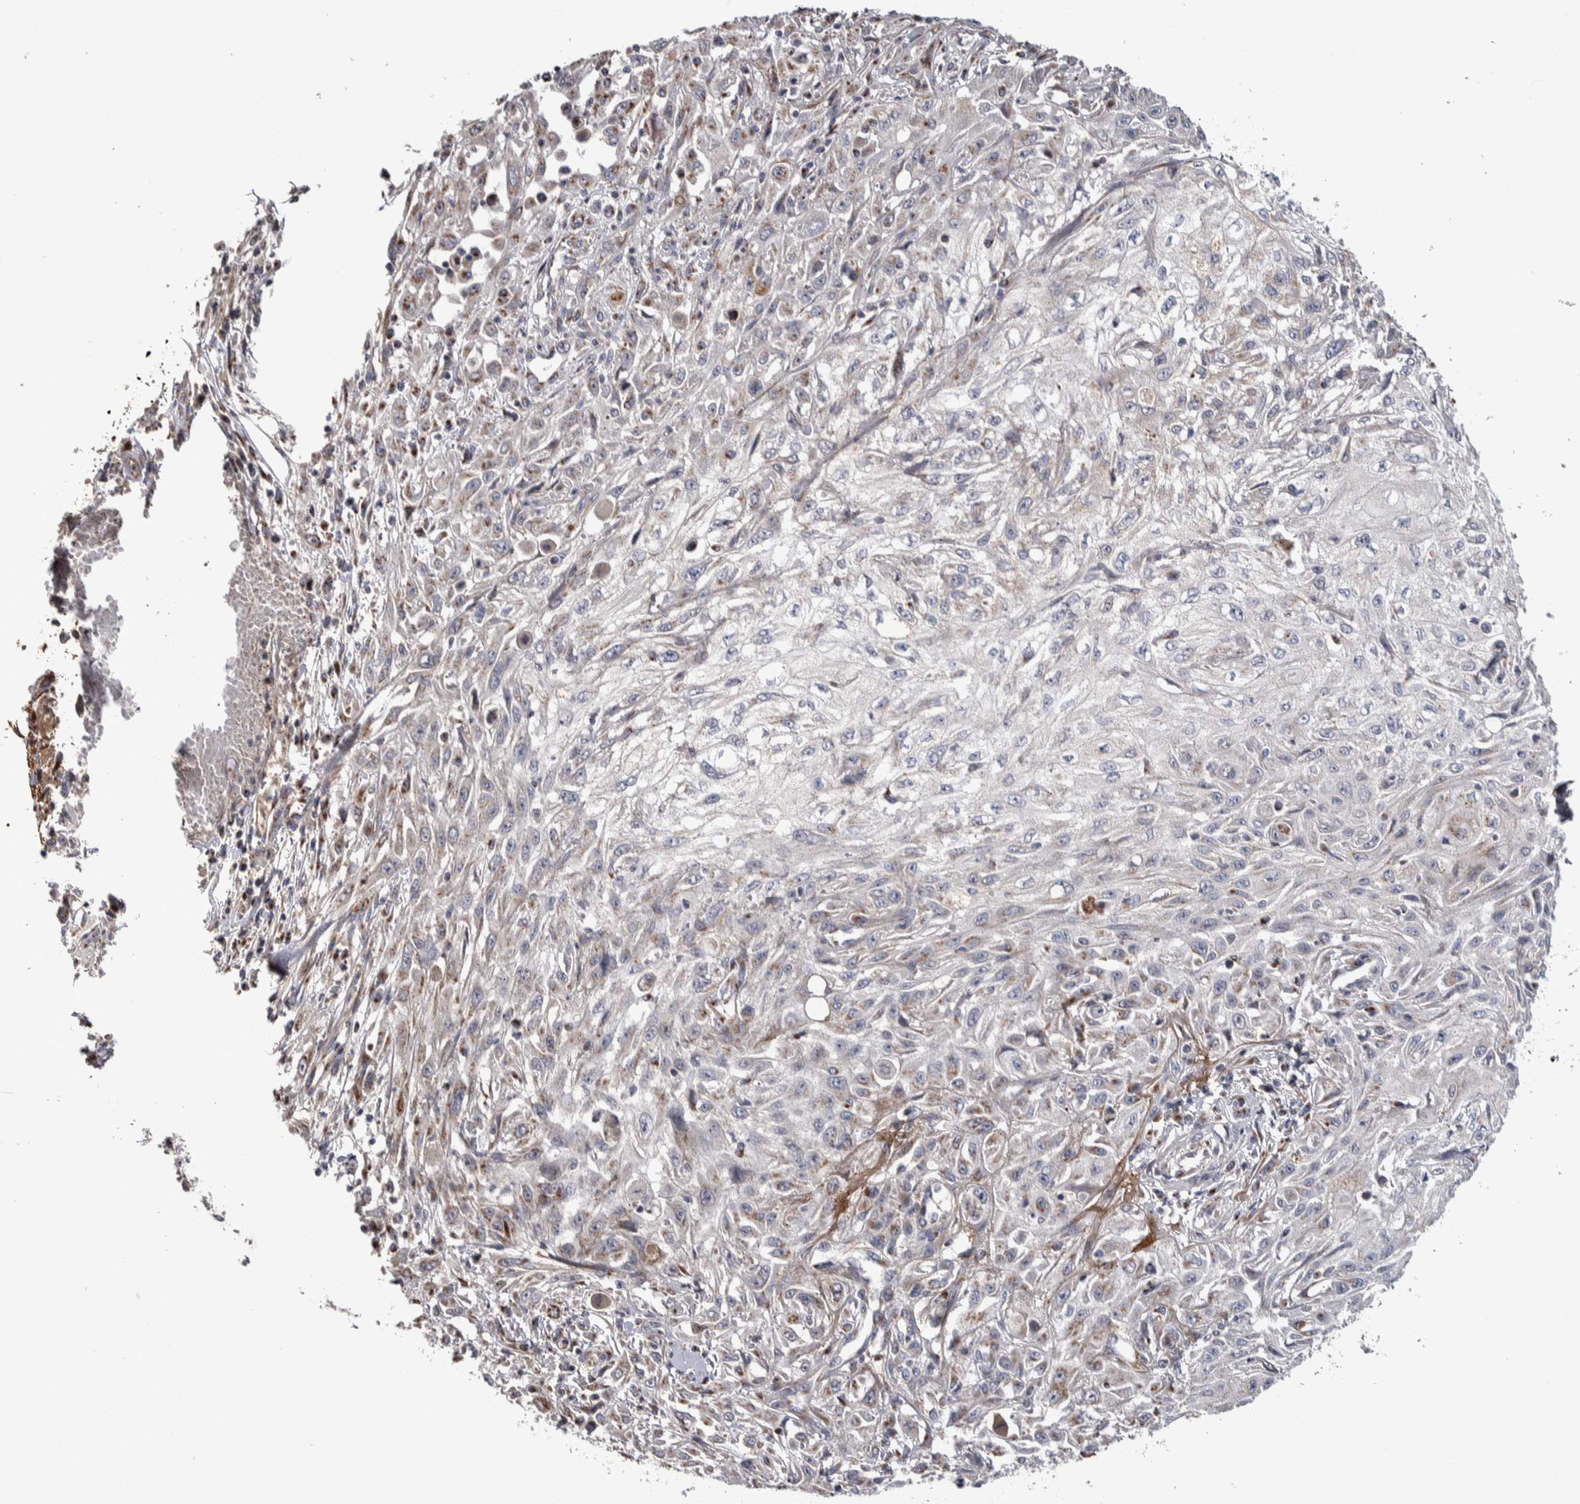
{"staining": {"intensity": "moderate", "quantity": "<25%", "location": "cytoplasmic/membranous"}, "tissue": "skin cancer", "cell_type": "Tumor cells", "image_type": "cancer", "snomed": [{"axis": "morphology", "description": "Squamous cell carcinoma, NOS"}, {"axis": "morphology", "description": "Squamous cell carcinoma, metastatic, NOS"}, {"axis": "topography", "description": "Skin"}, {"axis": "topography", "description": "Lymph node"}], "caption": "Skin cancer (squamous cell carcinoma) was stained to show a protein in brown. There is low levels of moderate cytoplasmic/membranous positivity in approximately <25% of tumor cells.", "gene": "CANT1", "patient": {"sex": "male", "age": 75}}